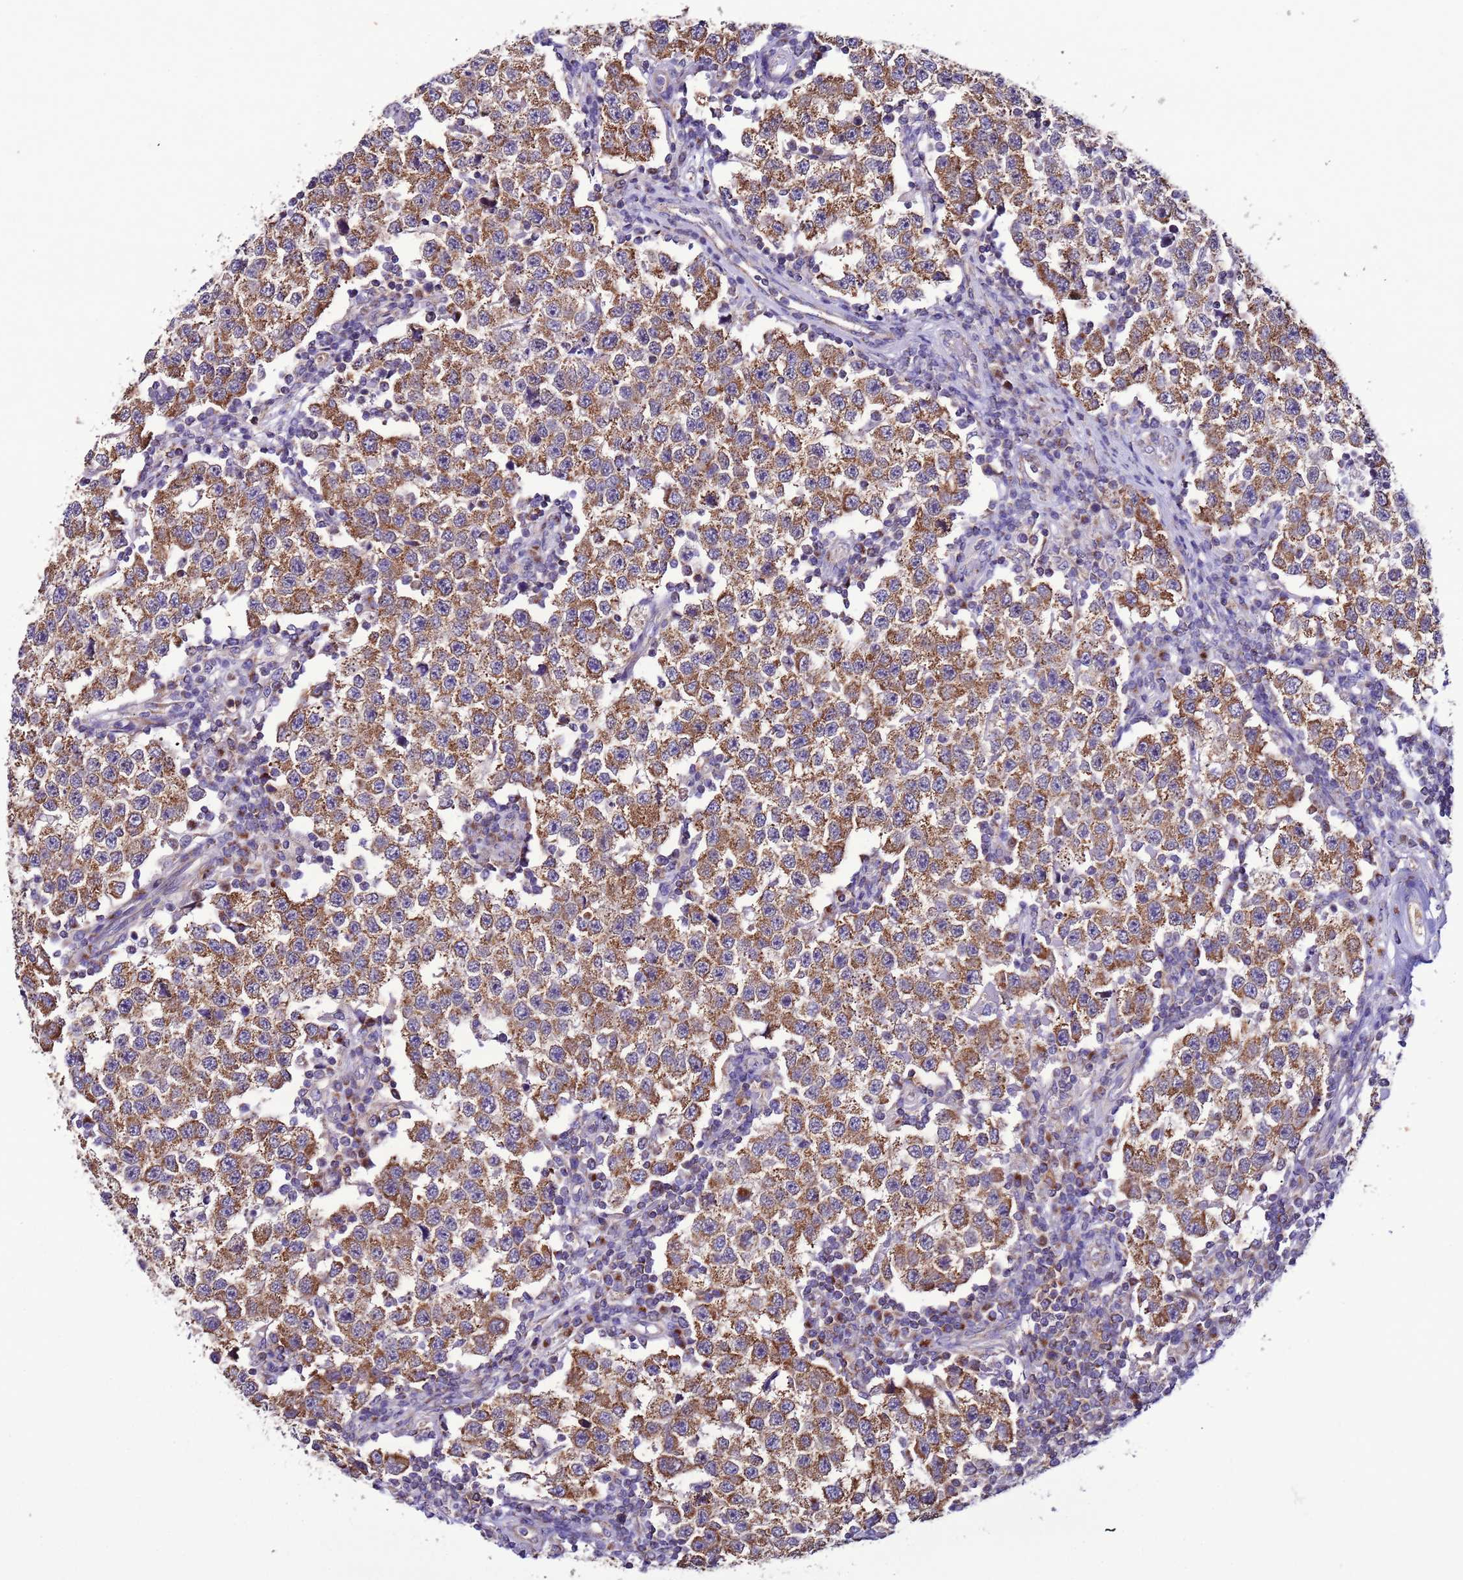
{"staining": {"intensity": "moderate", "quantity": ">75%", "location": "cytoplasmic/membranous"}, "tissue": "testis cancer", "cell_type": "Tumor cells", "image_type": "cancer", "snomed": [{"axis": "morphology", "description": "Seminoma, NOS"}, {"axis": "topography", "description": "Testis"}], "caption": "Brown immunohistochemical staining in seminoma (testis) demonstrates moderate cytoplasmic/membranous staining in approximately >75% of tumor cells. The staining was performed using DAB (3,3'-diaminobenzidine), with brown indicating positive protein expression. Nuclei are stained blue with hematoxylin.", "gene": "AHI1", "patient": {"sex": "male", "age": 34}}